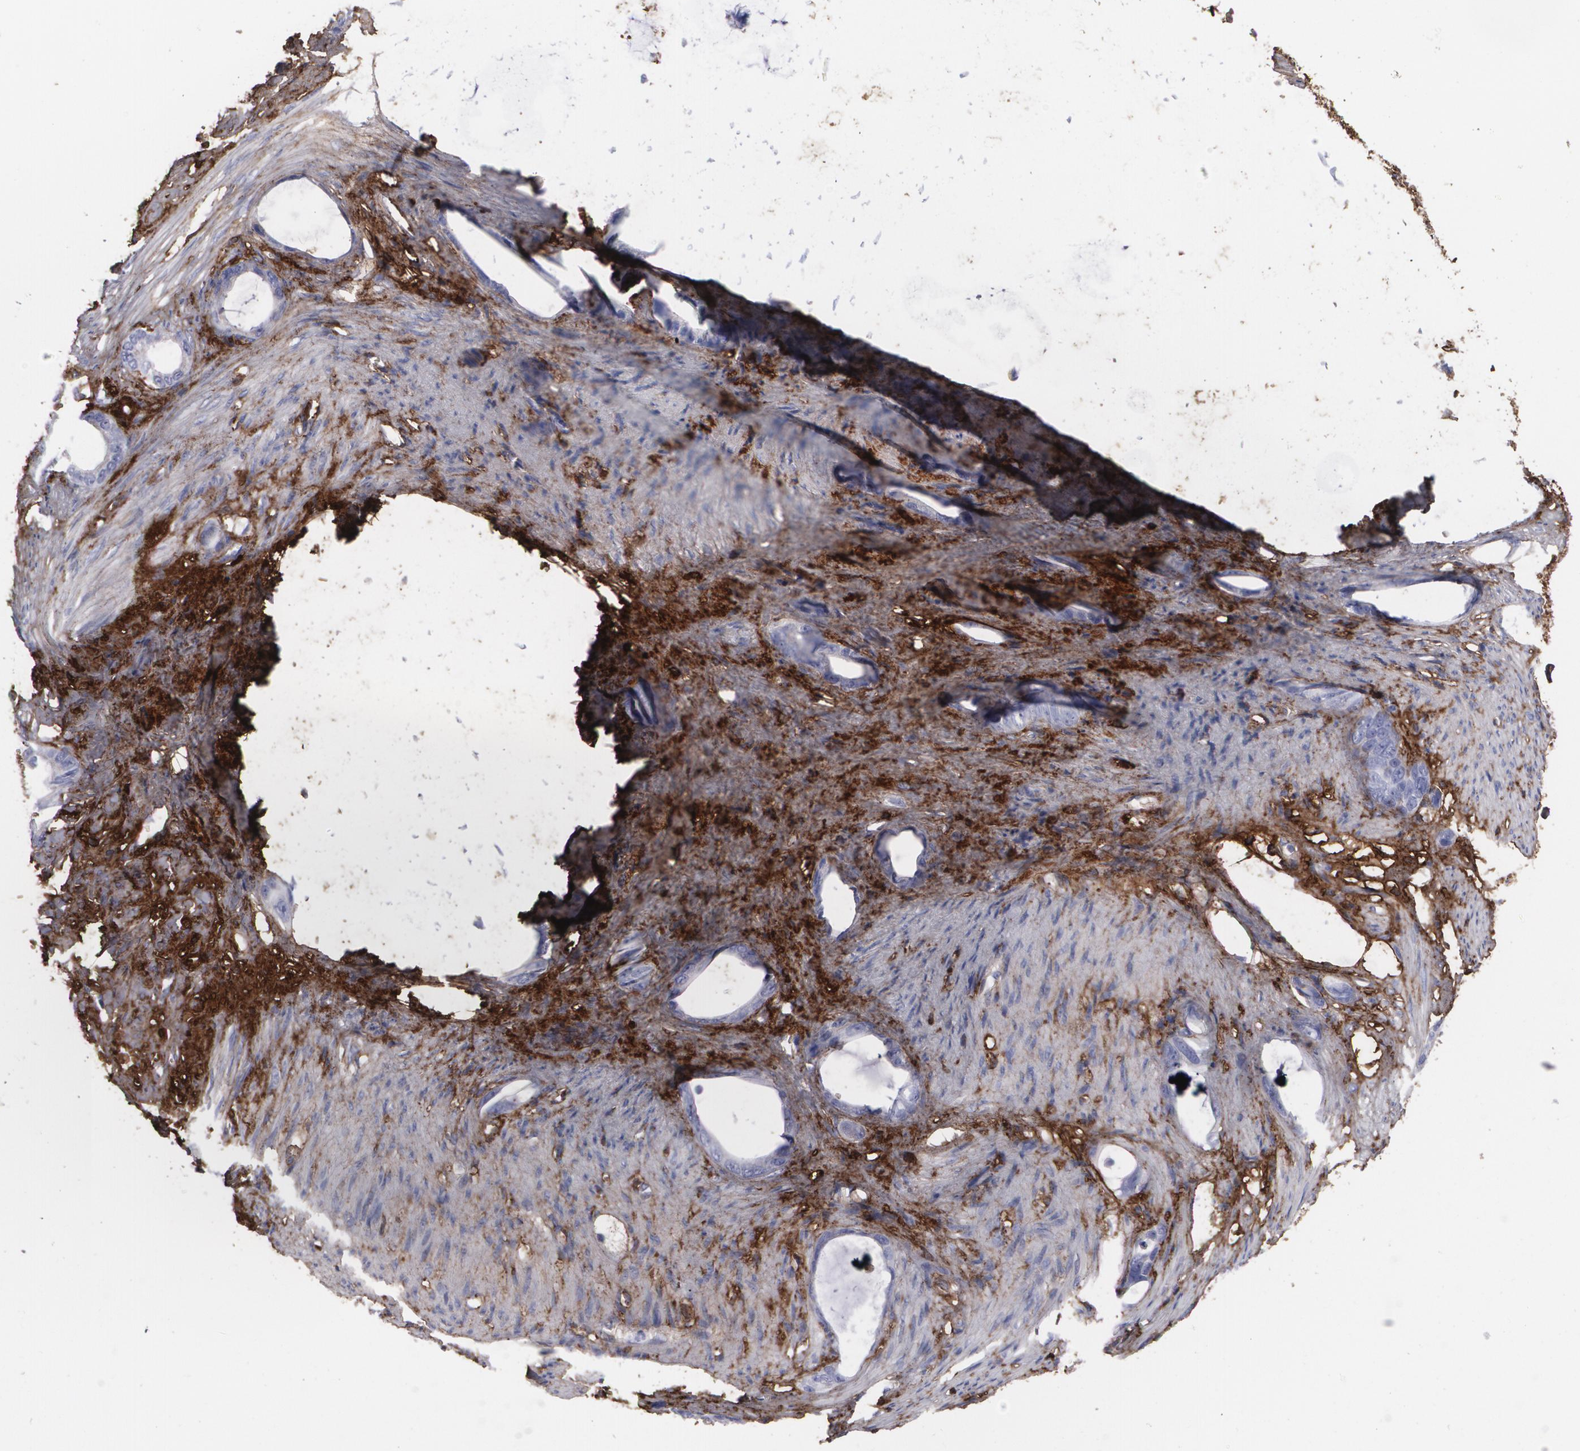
{"staining": {"intensity": "negative", "quantity": "none", "location": "none"}, "tissue": "stomach cancer", "cell_type": "Tumor cells", "image_type": "cancer", "snomed": [{"axis": "morphology", "description": "Adenocarcinoma, NOS"}, {"axis": "topography", "description": "Stomach"}], "caption": "A histopathology image of stomach cancer (adenocarcinoma) stained for a protein displays no brown staining in tumor cells.", "gene": "FBLN1", "patient": {"sex": "female", "age": 75}}